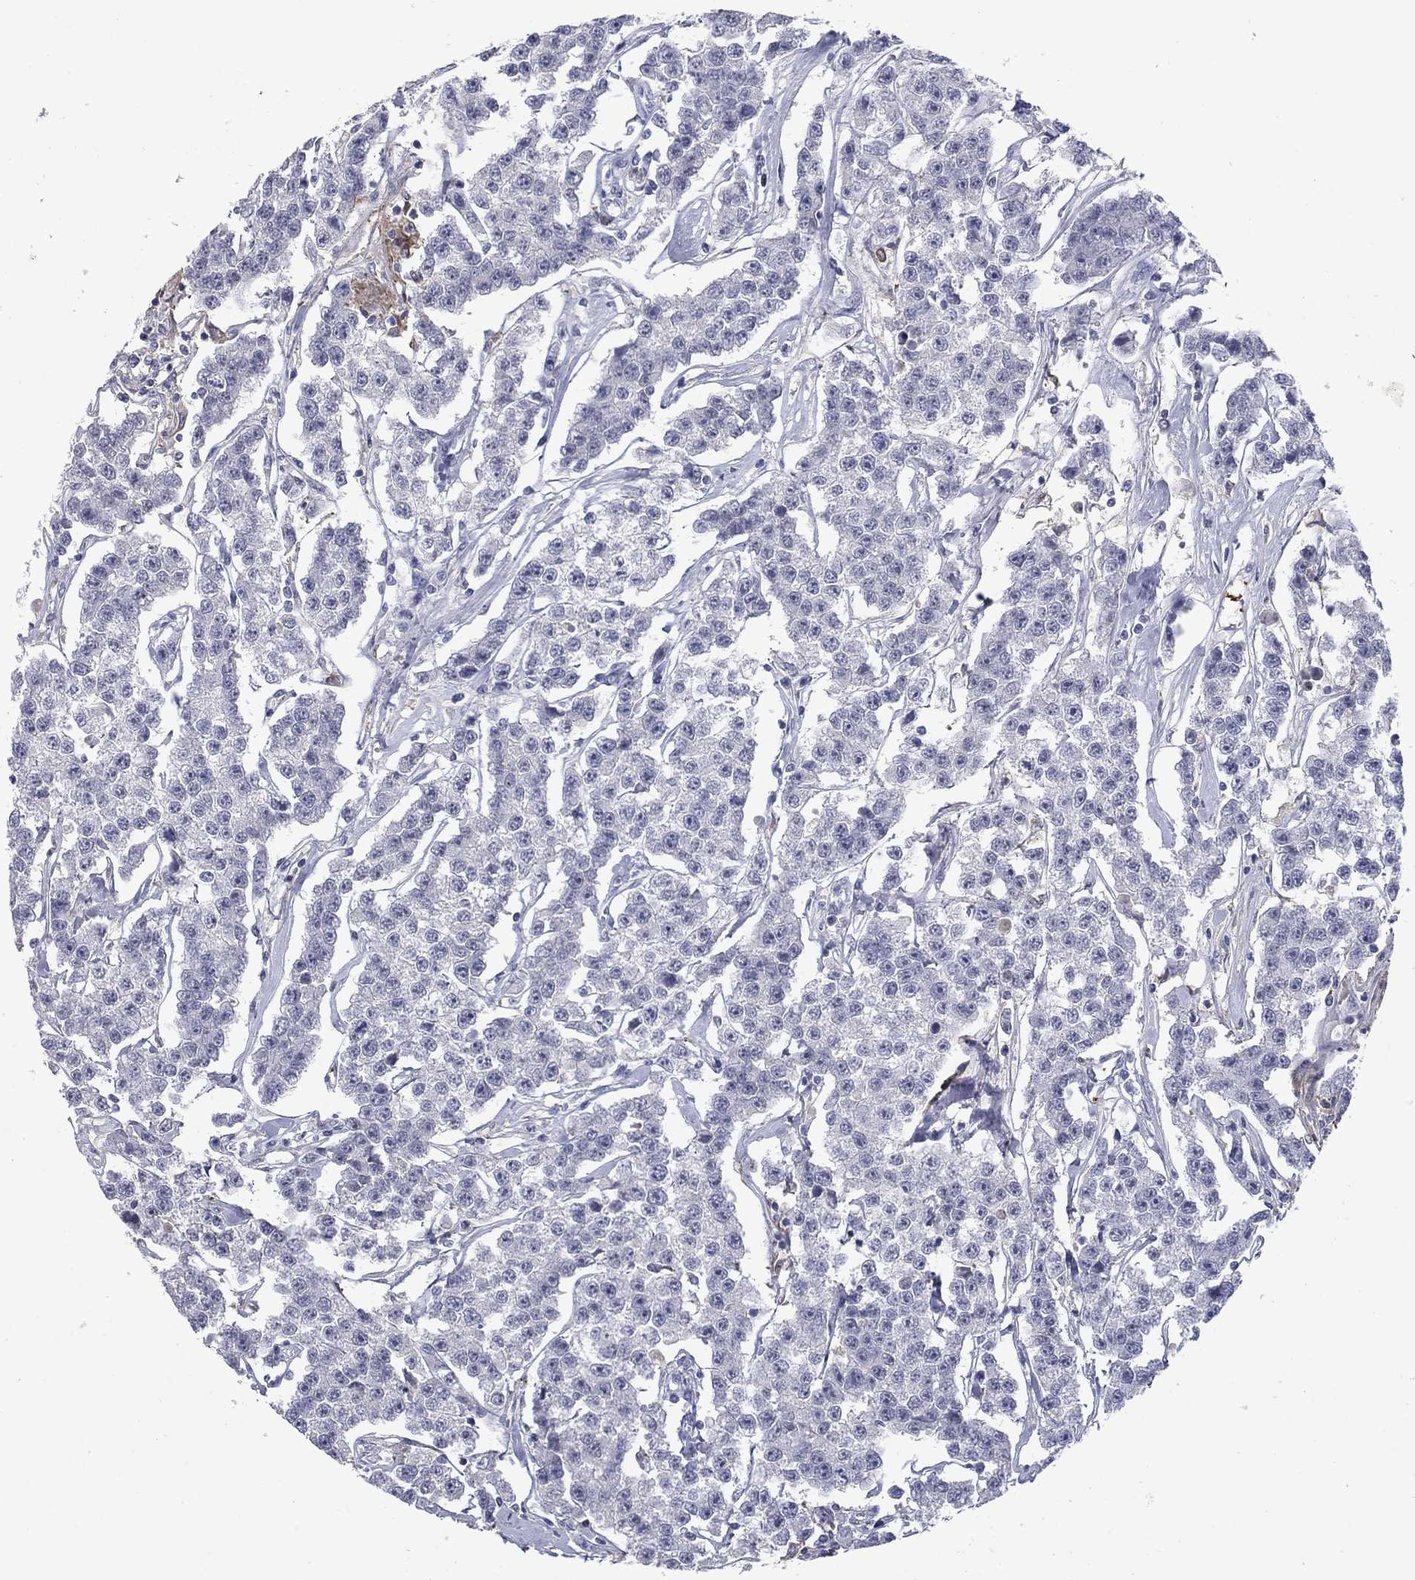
{"staining": {"intensity": "negative", "quantity": "none", "location": "none"}, "tissue": "testis cancer", "cell_type": "Tumor cells", "image_type": "cancer", "snomed": [{"axis": "morphology", "description": "Seminoma, NOS"}, {"axis": "topography", "description": "Testis"}], "caption": "This is an IHC photomicrograph of seminoma (testis). There is no positivity in tumor cells.", "gene": "PLEK", "patient": {"sex": "male", "age": 59}}